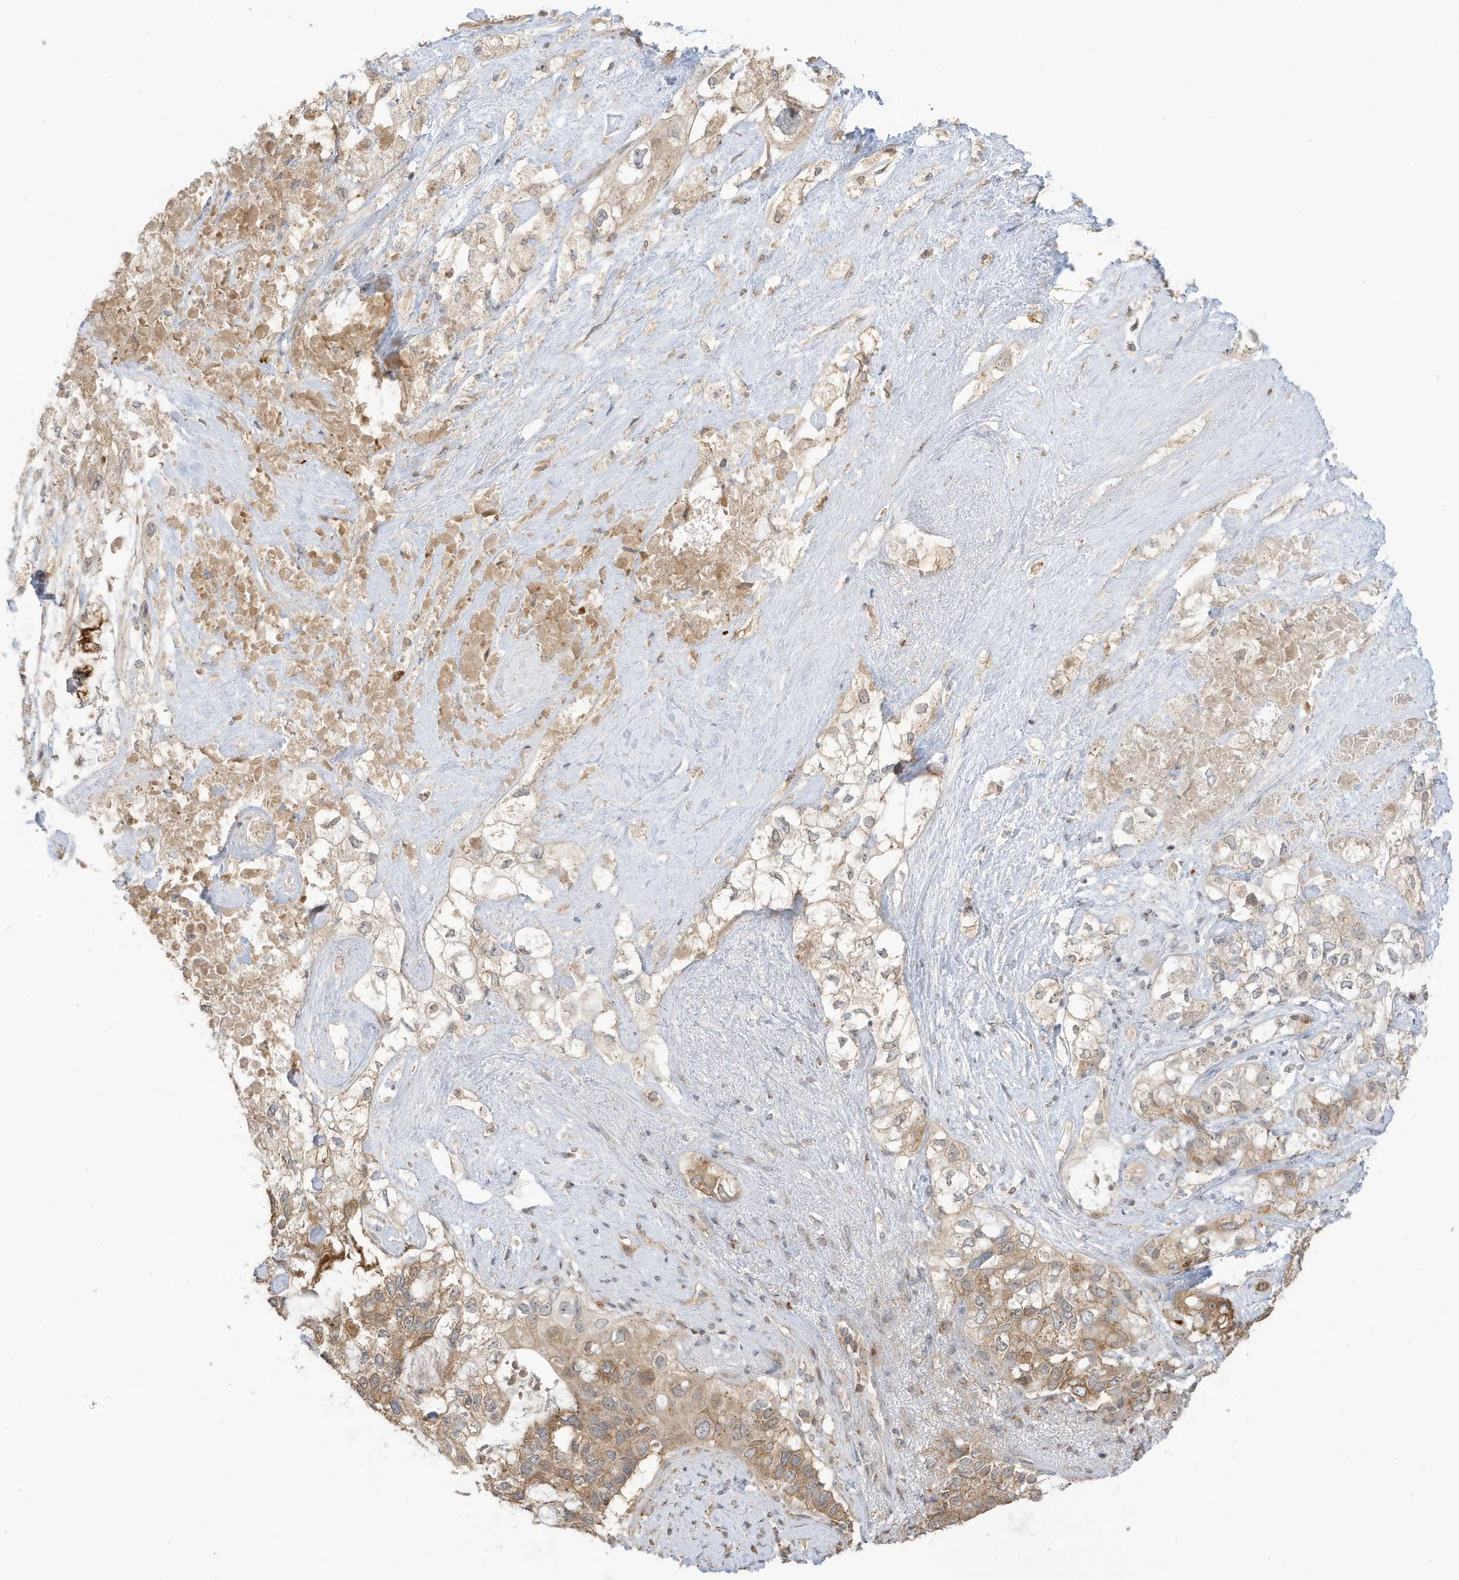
{"staining": {"intensity": "moderate", "quantity": ">75%", "location": "cytoplasmic/membranous"}, "tissue": "pancreatic cancer", "cell_type": "Tumor cells", "image_type": "cancer", "snomed": [{"axis": "morphology", "description": "Adenocarcinoma, NOS"}, {"axis": "topography", "description": "Pancreas"}], "caption": "DAB (3,3'-diaminobenzidine) immunohistochemical staining of human adenocarcinoma (pancreatic) shows moderate cytoplasmic/membranous protein positivity in approximately >75% of tumor cells.", "gene": "TAB3", "patient": {"sex": "female", "age": 56}}